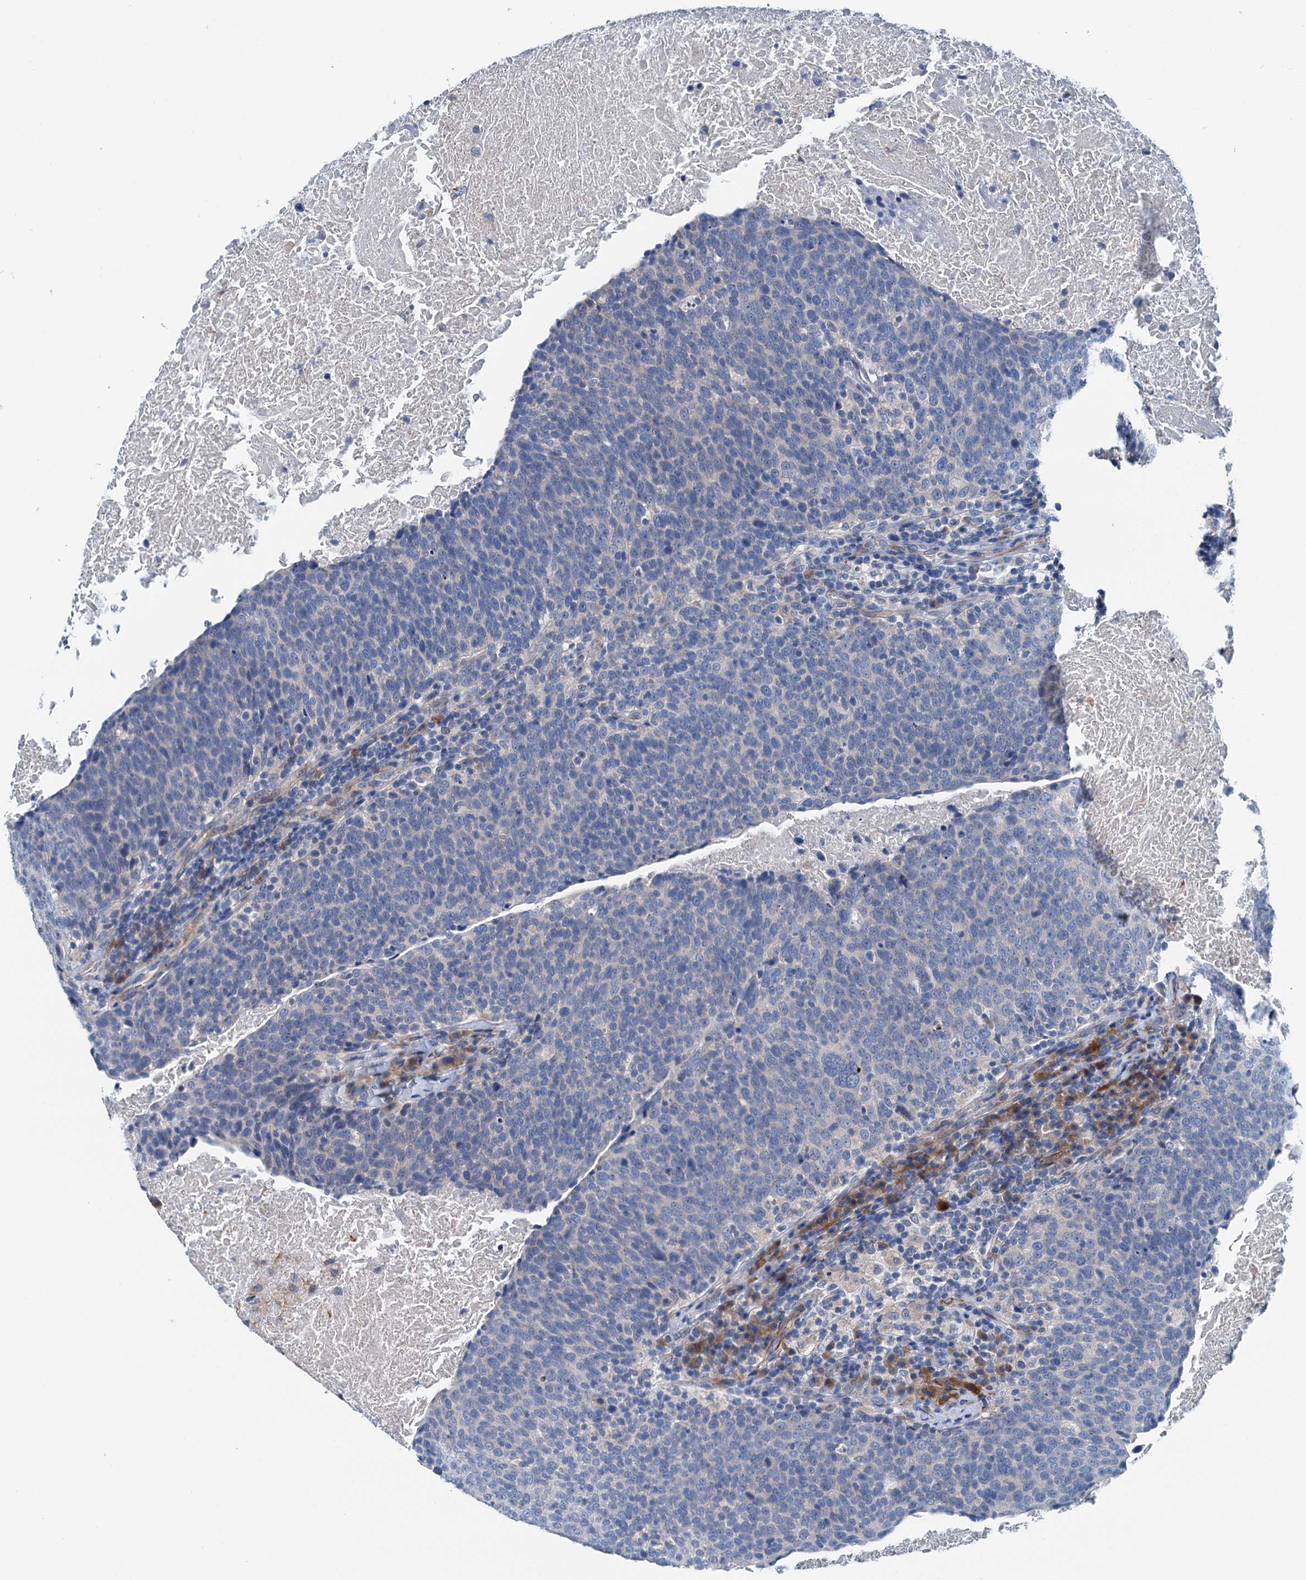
{"staining": {"intensity": "negative", "quantity": "none", "location": "none"}, "tissue": "head and neck cancer", "cell_type": "Tumor cells", "image_type": "cancer", "snomed": [{"axis": "morphology", "description": "Squamous cell carcinoma, NOS"}, {"axis": "morphology", "description": "Squamous cell carcinoma, metastatic, NOS"}, {"axis": "topography", "description": "Lymph node"}, {"axis": "topography", "description": "Head-Neck"}], "caption": "Tumor cells show no significant protein expression in head and neck cancer (metastatic squamous cell carcinoma).", "gene": "ELAC1", "patient": {"sex": "male", "age": 62}}